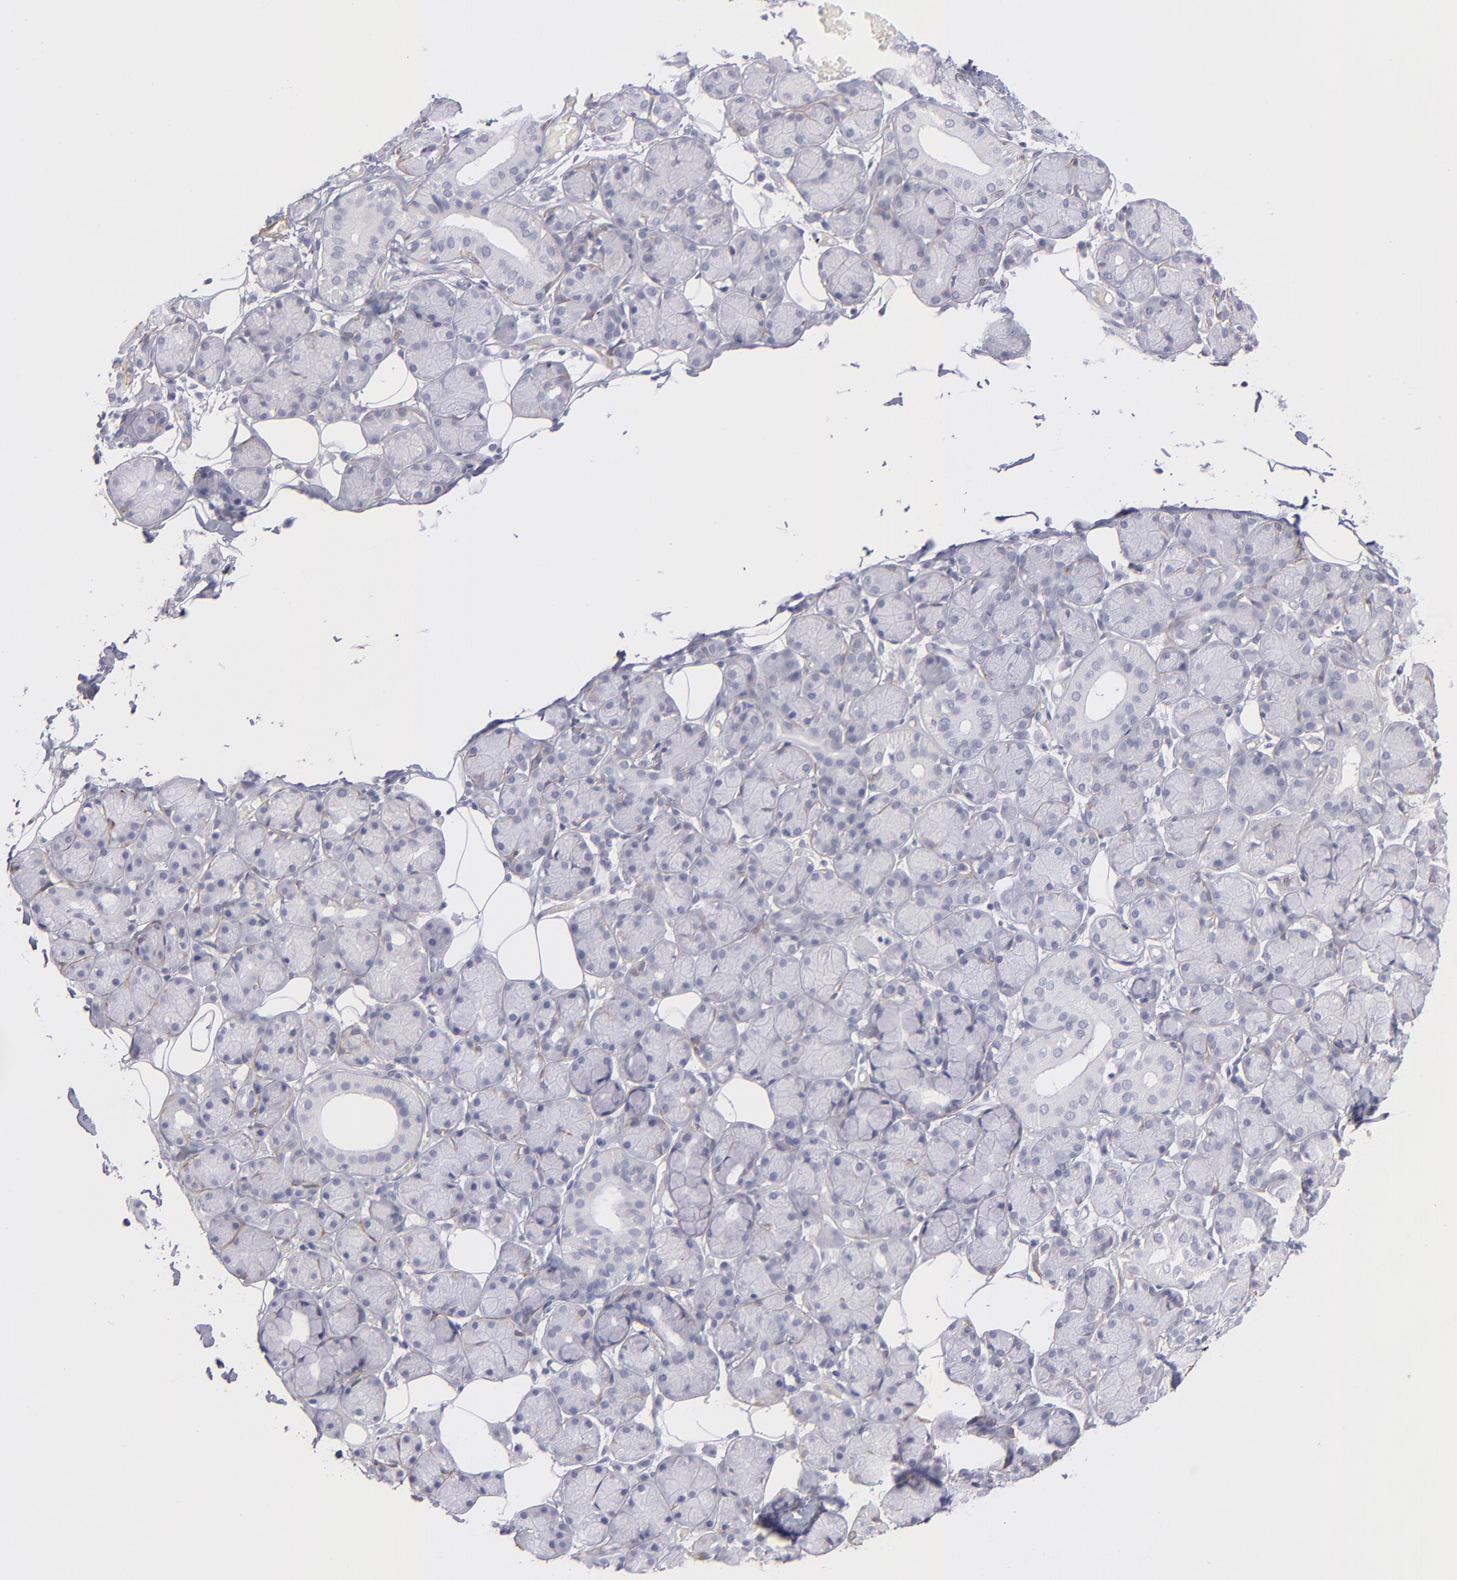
{"staining": {"intensity": "negative", "quantity": "none", "location": "none"}, "tissue": "salivary gland", "cell_type": "Glandular cells", "image_type": "normal", "snomed": [{"axis": "morphology", "description": "Normal tissue, NOS"}, {"axis": "topography", "description": "Salivary gland"}], "caption": "Immunohistochemistry histopathology image of unremarkable salivary gland stained for a protein (brown), which demonstrates no positivity in glandular cells.", "gene": "MYH11", "patient": {"sex": "male", "age": 54}}